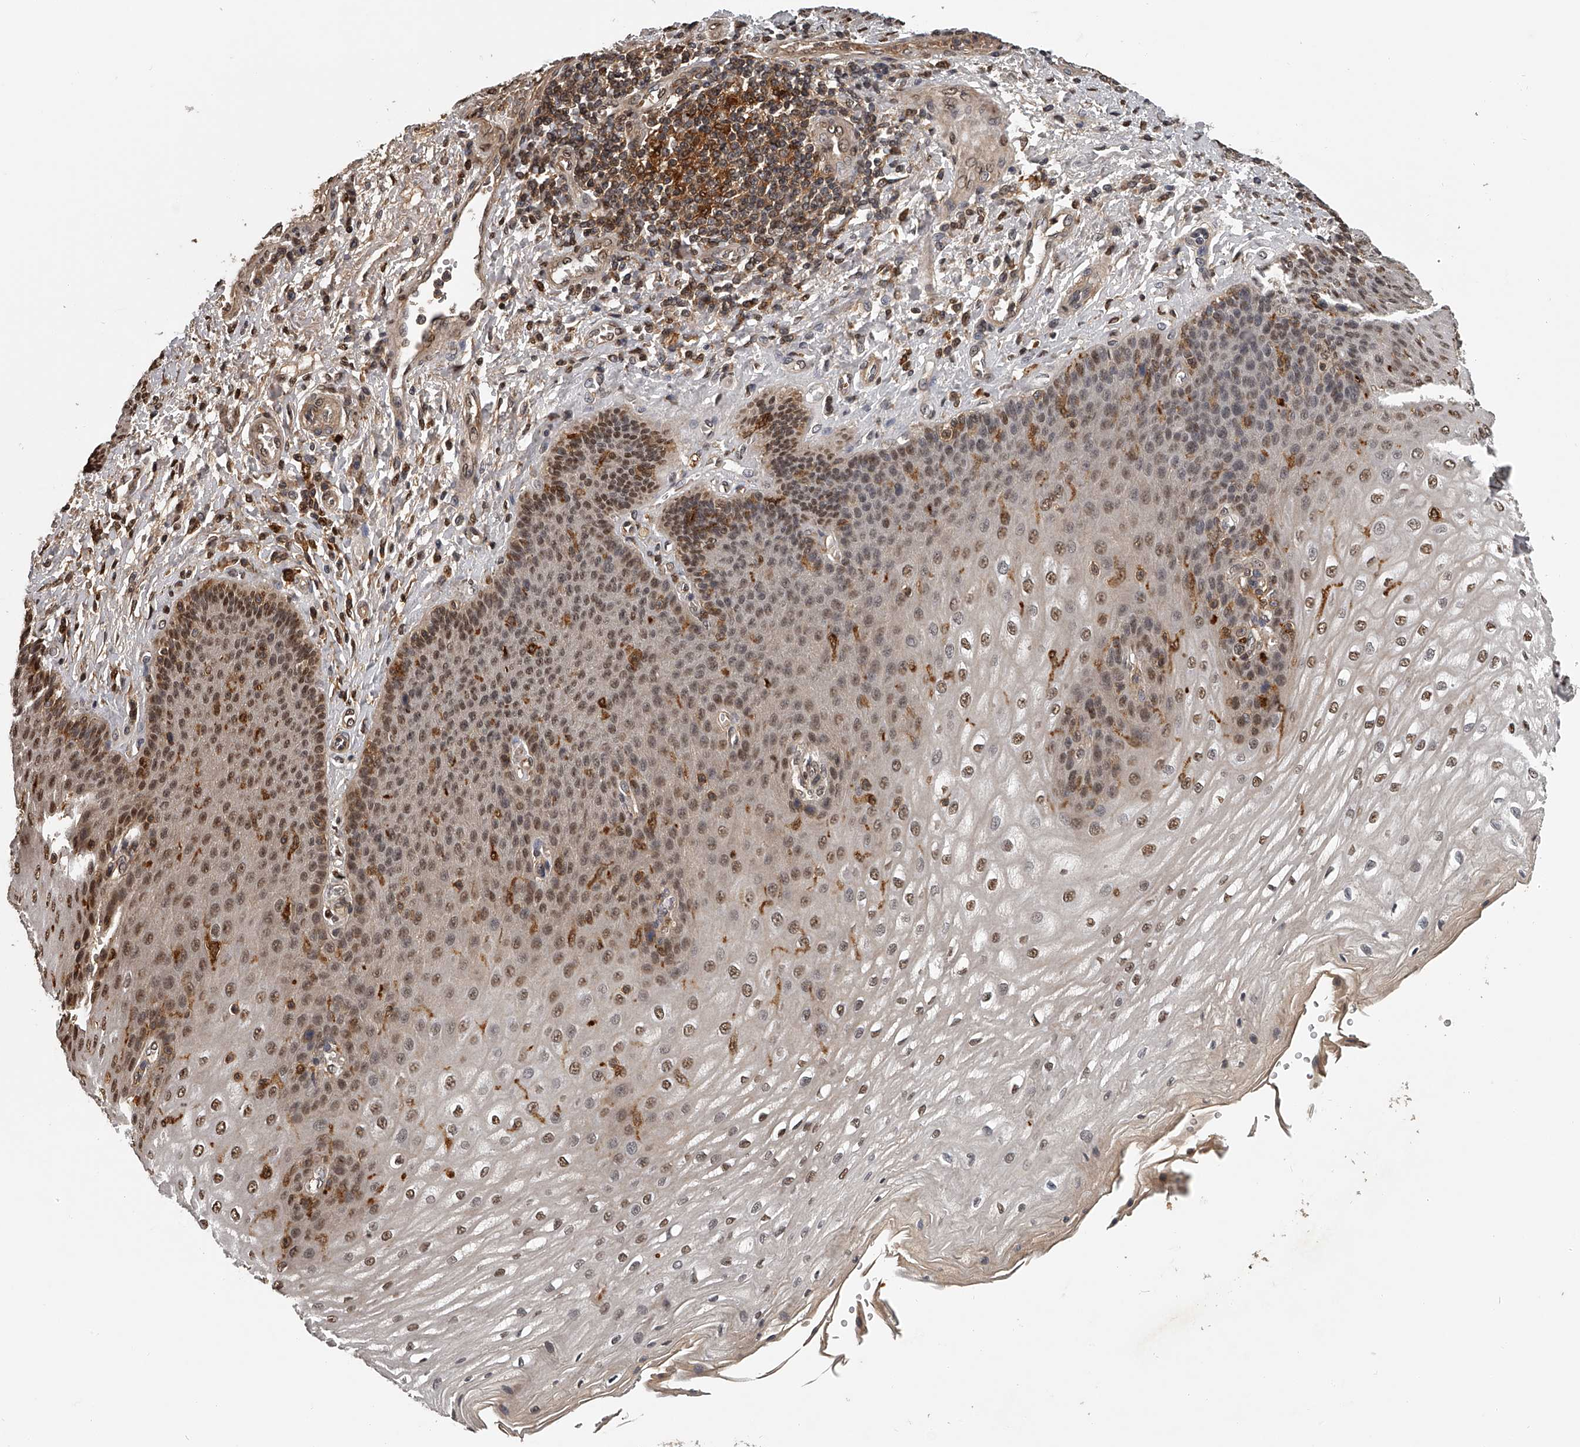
{"staining": {"intensity": "moderate", "quantity": ">75%", "location": "cytoplasmic/membranous,nuclear"}, "tissue": "esophagus", "cell_type": "Squamous epithelial cells", "image_type": "normal", "snomed": [{"axis": "morphology", "description": "Normal tissue, NOS"}, {"axis": "topography", "description": "Esophagus"}], "caption": "High-power microscopy captured an IHC micrograph of unremarkable esophagus, revealing moderate cytoplasmic/membranous,nuclear positivity in about >75% of squamous epithelial cells. (Stains: DAB in brown, nuclei in blue, Microscopy: brightfield microscopy at high magnification).", "gene": "PLEKHG1", "patient": {"sex": "male", "age": 54}}